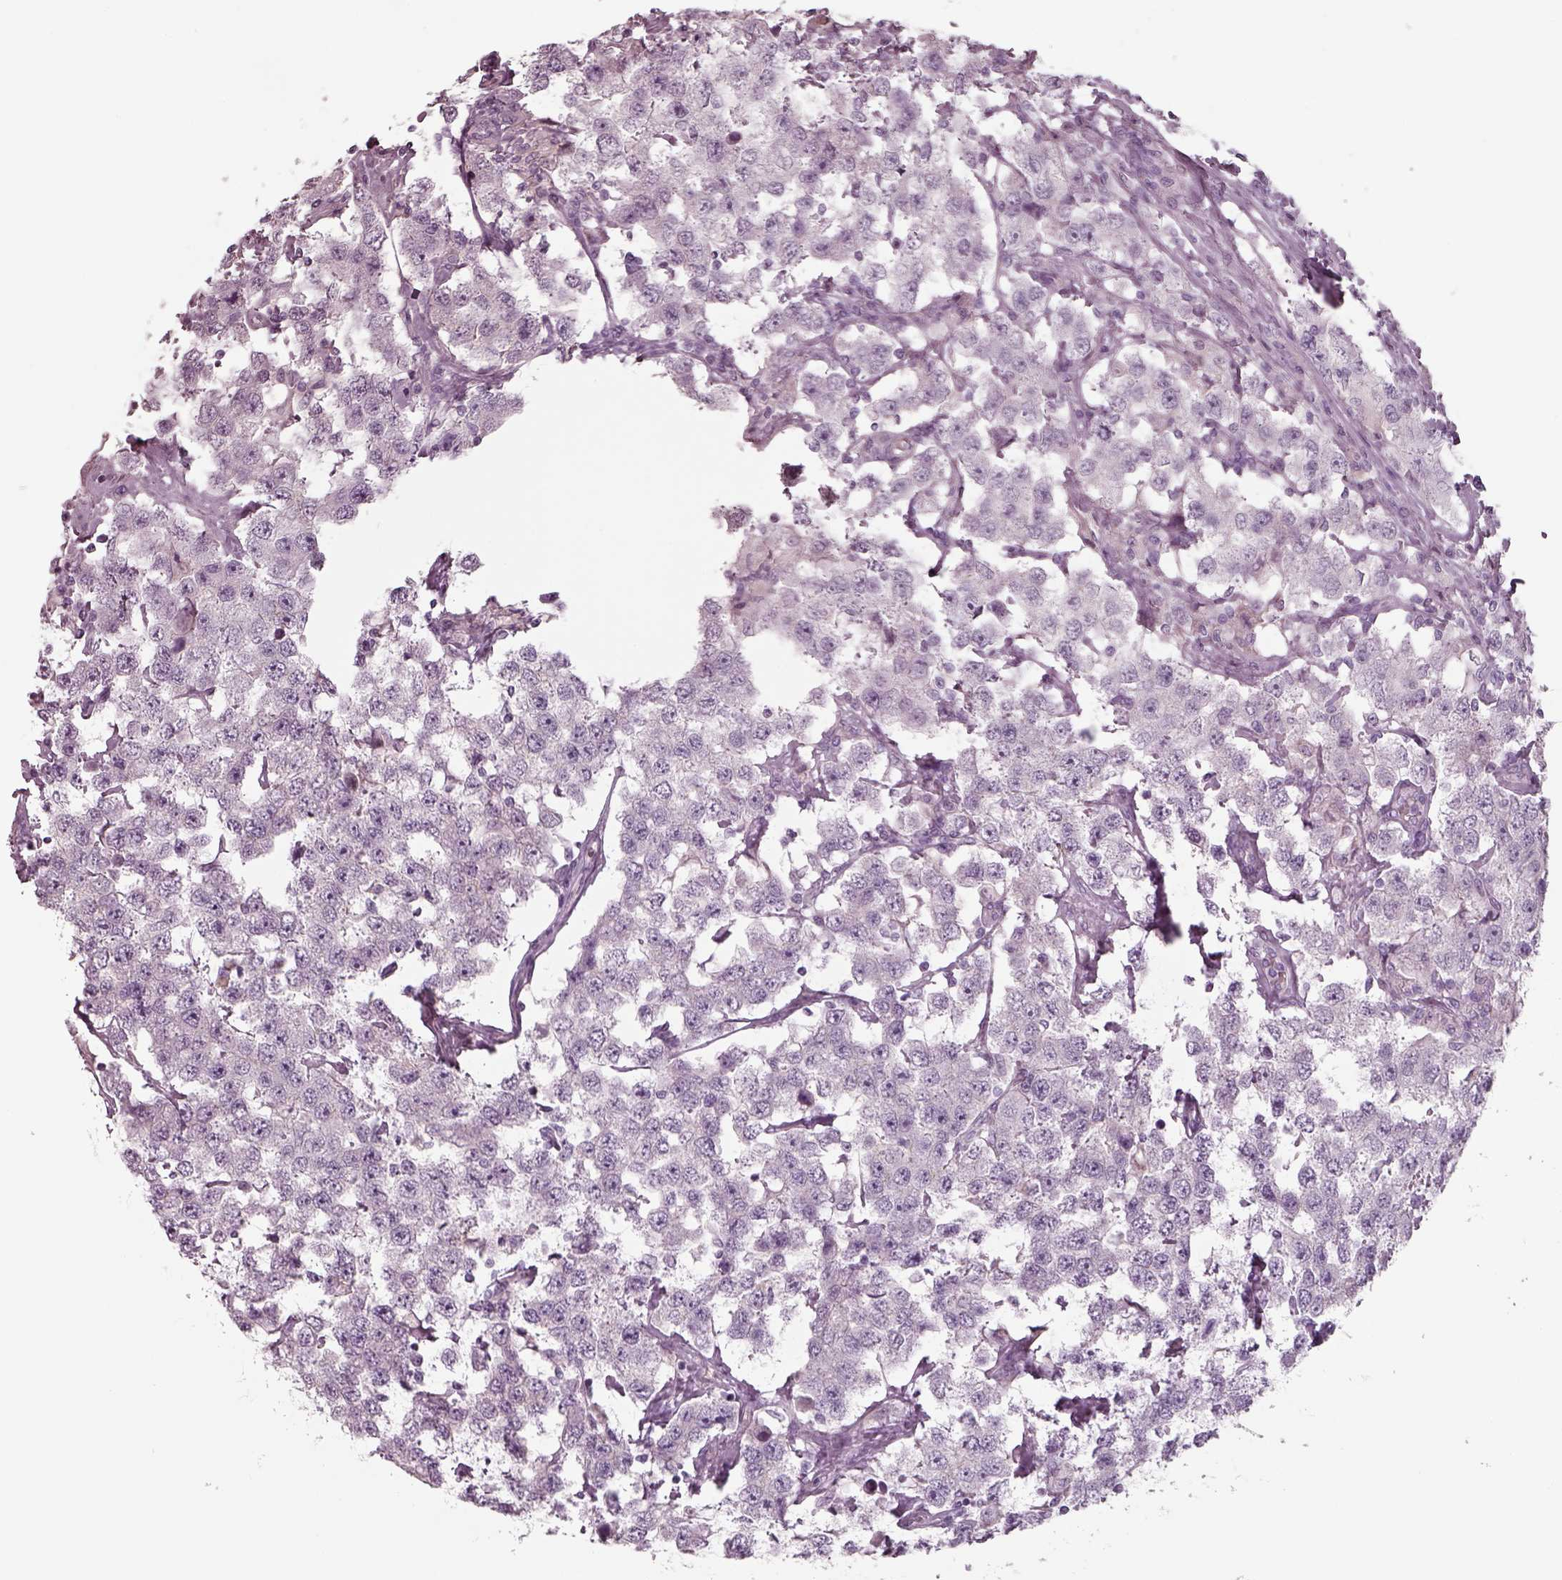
{"staining": {"intensity": "negative", "quantity": "none", "location": "none"}, "tissue": "testis cancer", "cell_type": "Tumor cells", "image_type": "cancer", "snomed": [{"axis": "morphology", "description": "Seminoma, NOS"}, {"axis": "topography", "description": "Testis"}], "caption": "IHC micrograph of testis cancer (seminoma) stained for a protein (brown), which exhibits no positivity in tumor cells.", "gene": "SEPTIN14", "patient": {"sex": "male", "age": 52}}